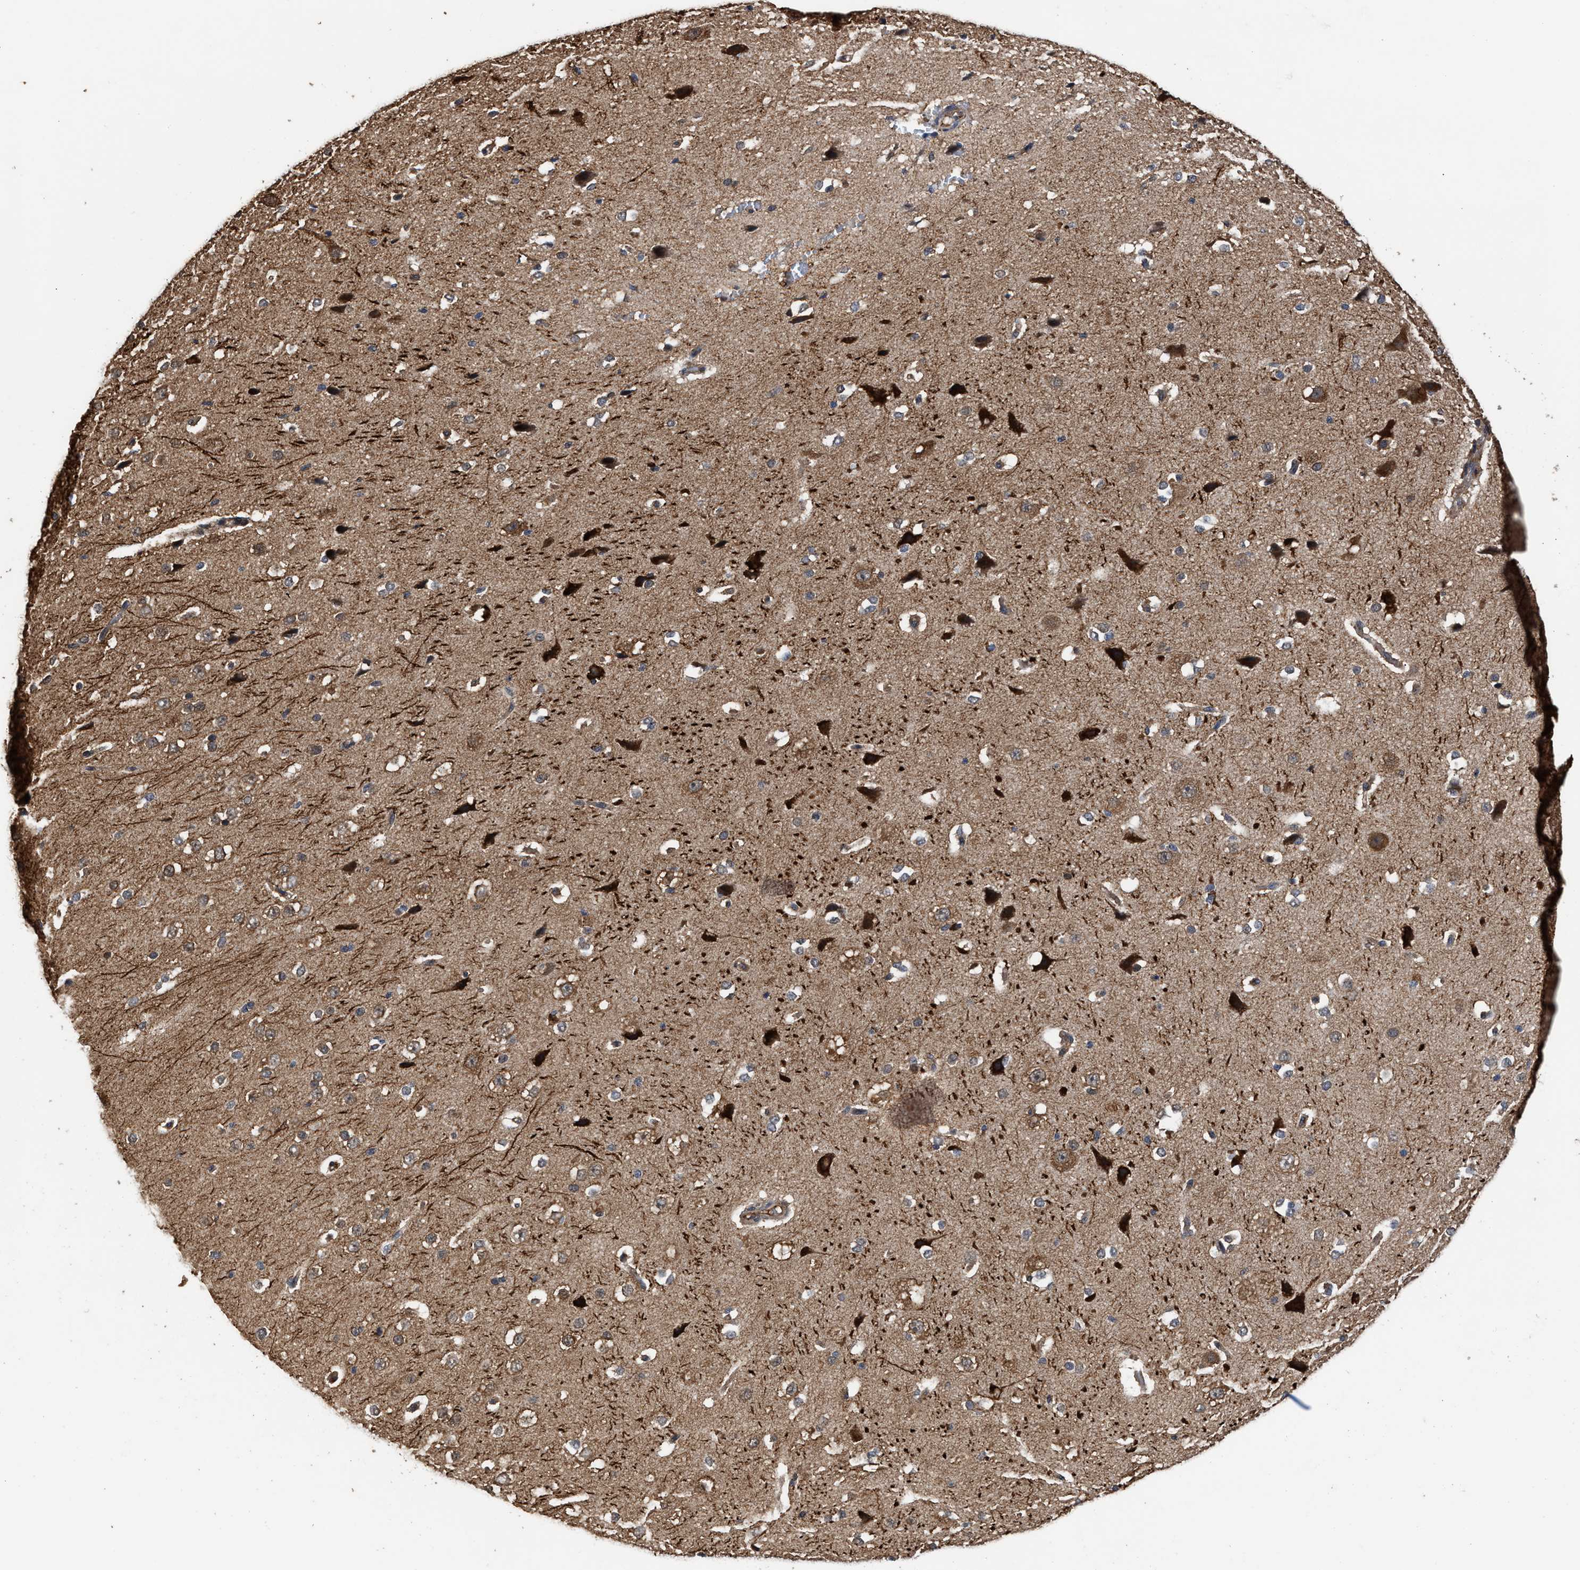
{"staining": {"intensity": "moderate", "quantity": "25%-75%", "location": "cytoplasmic/membranous"}, "tissue": "cerebral cortex", "cell_type": "Endothelial cells", "image_type": "normal", "snomed": [{"axis": "morphology", "description": "Normal tissue, NOS"}, {"axis": "morphology", "description": "Developmental malformation"}, {"axis": "topography", "description": "Cerebral cortex"}], "caption": "Moderate cytoplasmic/membranous protein positivity is seen in approximately 25%-75% of endothelial cells in cerebral cortex.", "gene": "ZNHIT6", "patient": {"sex": "female", "age": 30}}